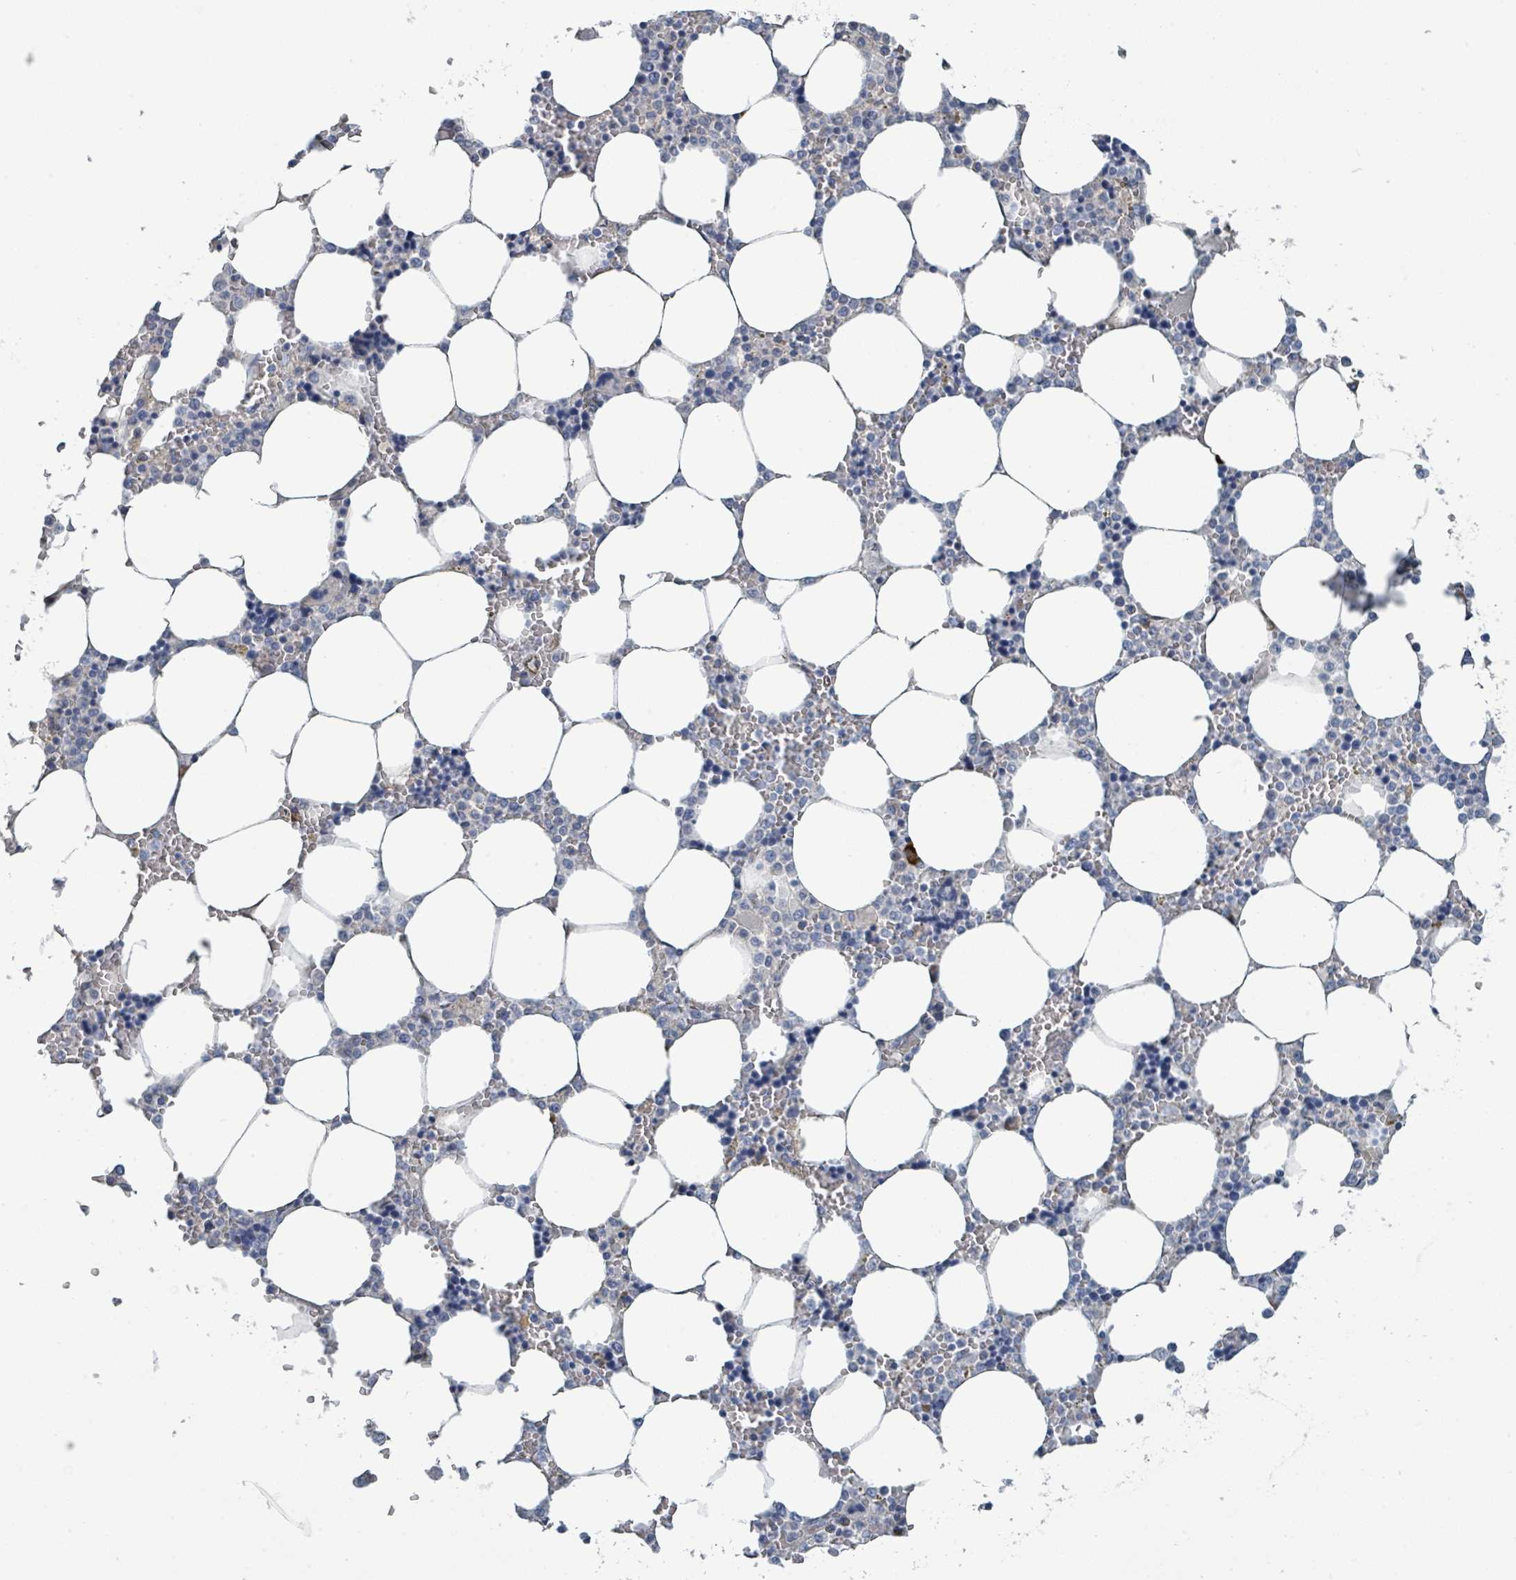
{"staining": {"intensity": "moderate", "quantity": "<25%", "location": "cytoplasmic/membranous"}, "tissue": "bone marrow", "cell_type": "Hematopoietic cells", "image_type": "normal", "snomed": [{"axis": "morphology", "description": "Normal tissue, NOS"}, {"axis": "topography", "description": "Bone marrow"}], "caption": "The micrograph exhibits a brown stain indicating the presence of a protein in the cytoplasmic/membranous of hematopoietic cells in bone marrow.", "gene": "RAB33B", "patient": {"sex": "male", "age": 64}}